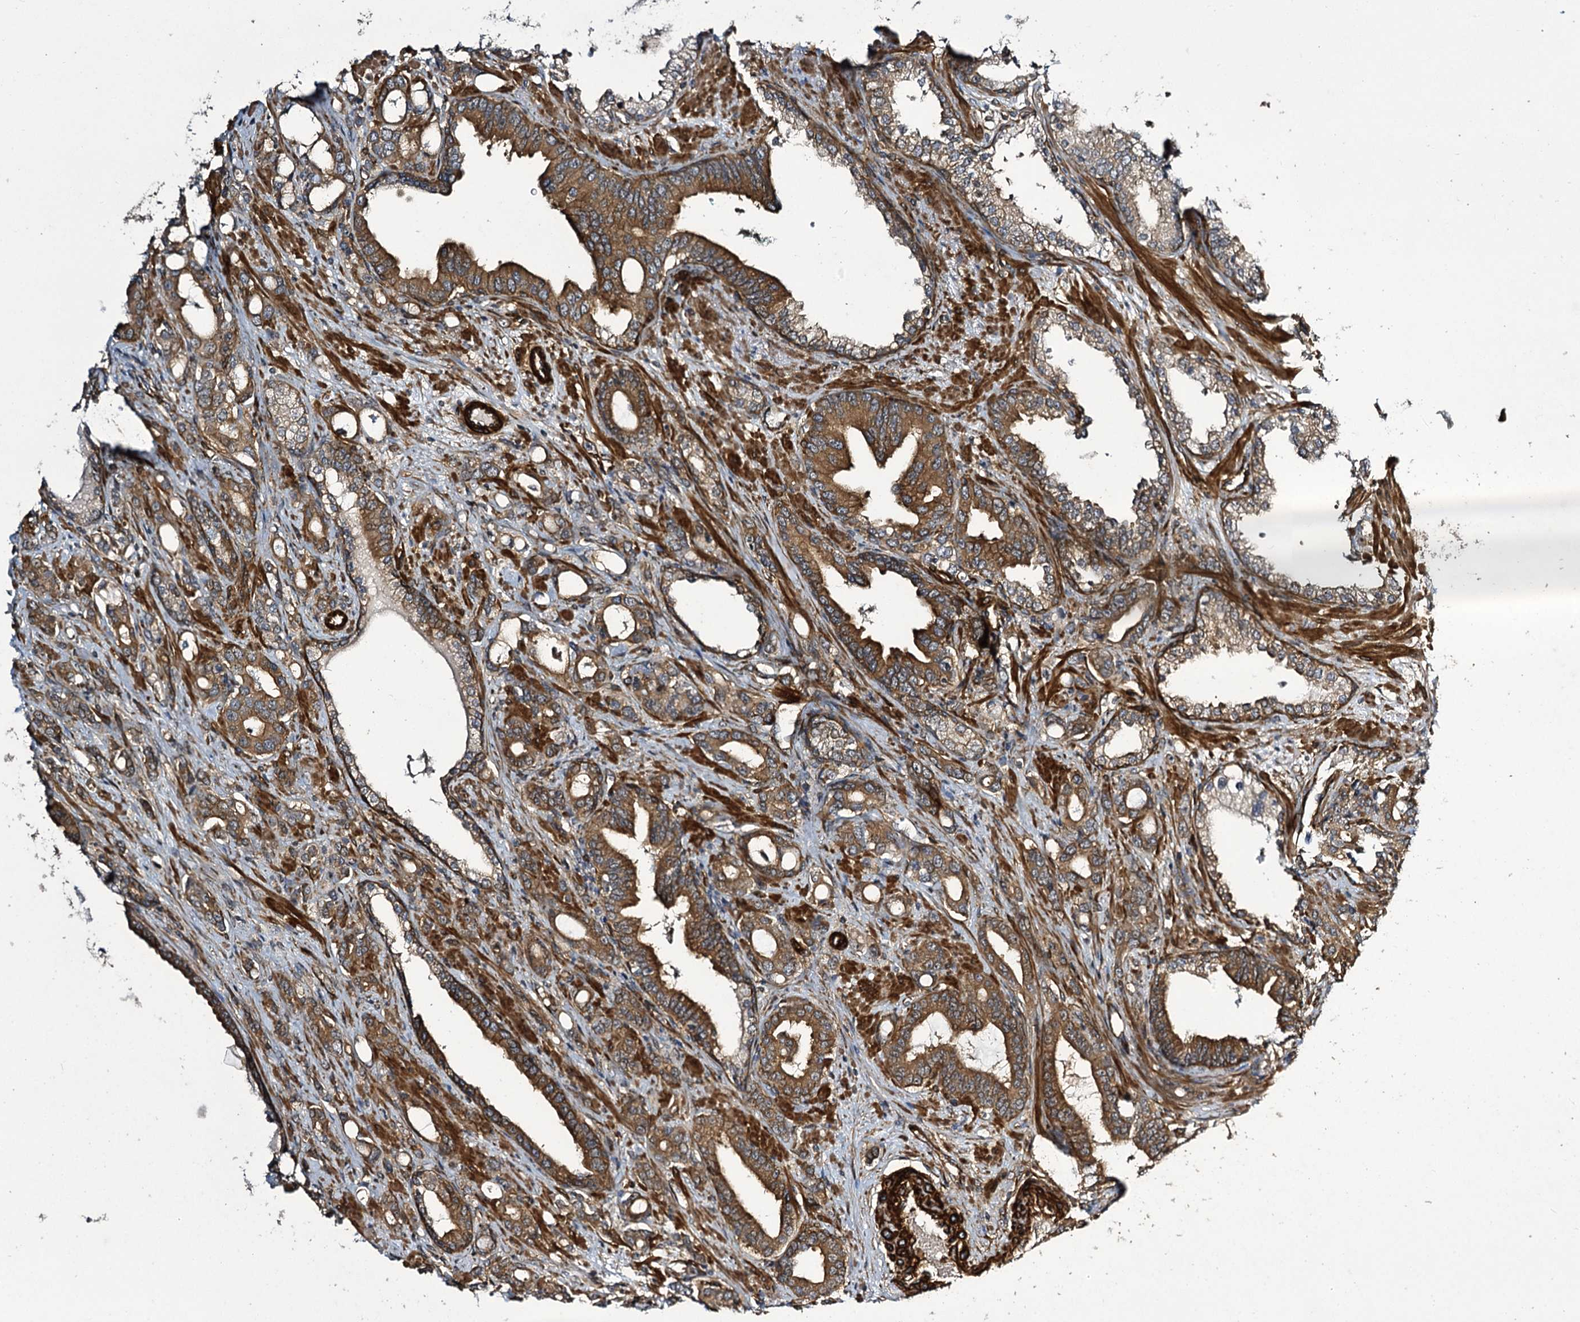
{"staining": {"intensity": "strong", "quantity": ">75%", "location": "cytoplasmic/membranous"}, "tissue": "prostate cancer", "cell_type": "Tumor cells", "image_type": "cancer", "snomed": [{"axis": "morphology", "description": "Adenocarcinoma, High grade"}, {"axis": "topography", "description": "Prostate"}], "caption": "Immunohistochemistry (IHC) histopathology image of neoplastic tissue: human prostate cancer stained using IHC shows high levels of strong protein expression localized specifically in the cytoplasmic/membranous of tumor cells, appearing as a cytoplasmic/membranous brown color.", "gene": "MYO1C", "patient": {"sex": "male", "age": 72}}